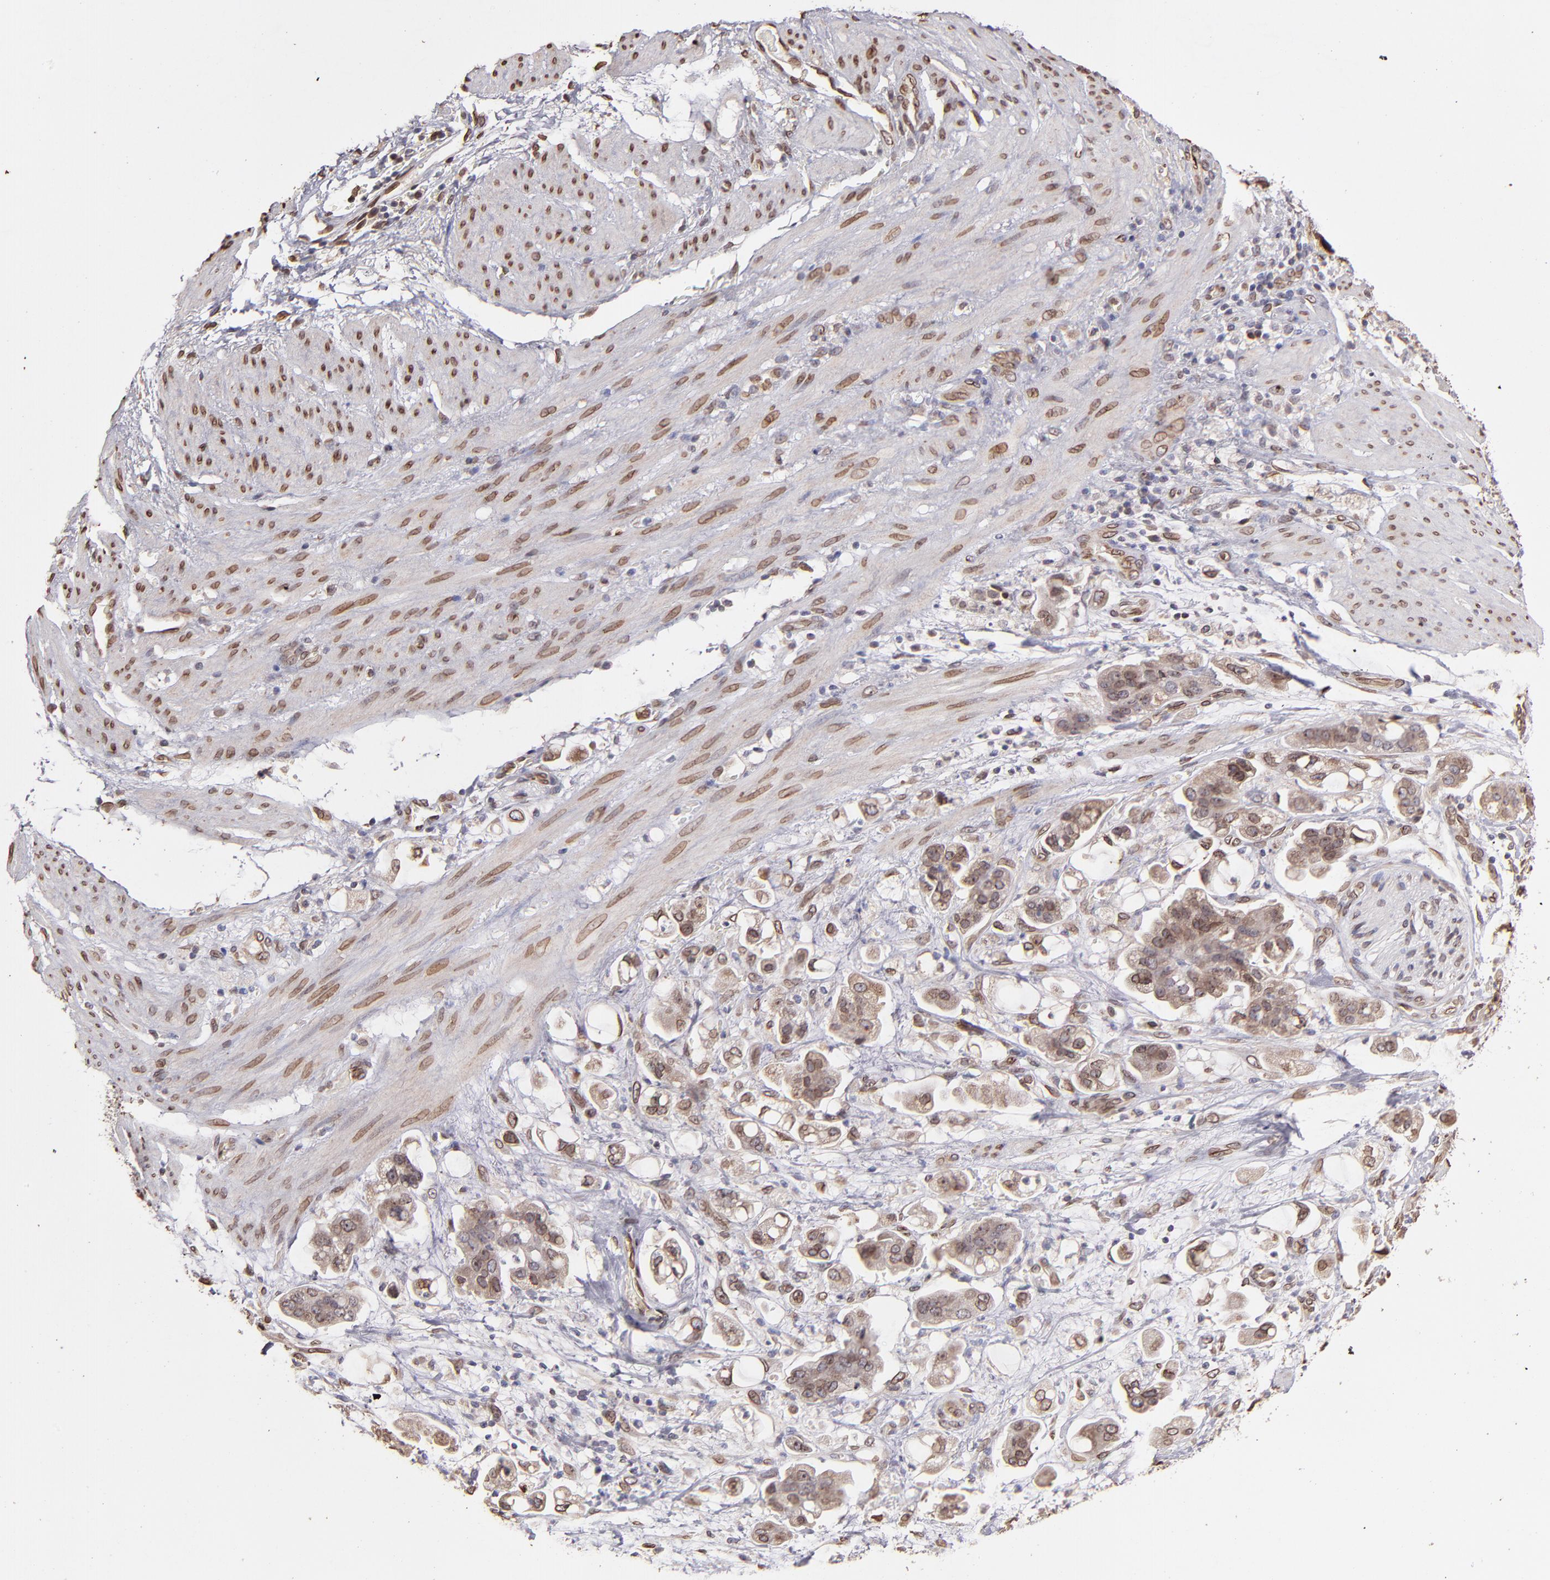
{"staining": {"intensity": "moderate", "quantity": ">75%", "location": "cytoplasmic/membranous,nuclear"}, "tissue": "stomach cancer", "cell_type": "Tumor cells", "image_type": "cancer", "snomed": [{"axis": "morphology", "description": "Adenocarcinoma, NOS"}, {"axis": "topography", "description": "Stomach"}], "caption": "This is an image of immunohistochemistry (IHC) staining of stomach cancer (adenocarcinoma), which shows moderate staining in the cytoplasmic/membranous and nuclear of tumor cells.", "gene": "PUM3", "patient": {"sex": "male", "age": 62}}